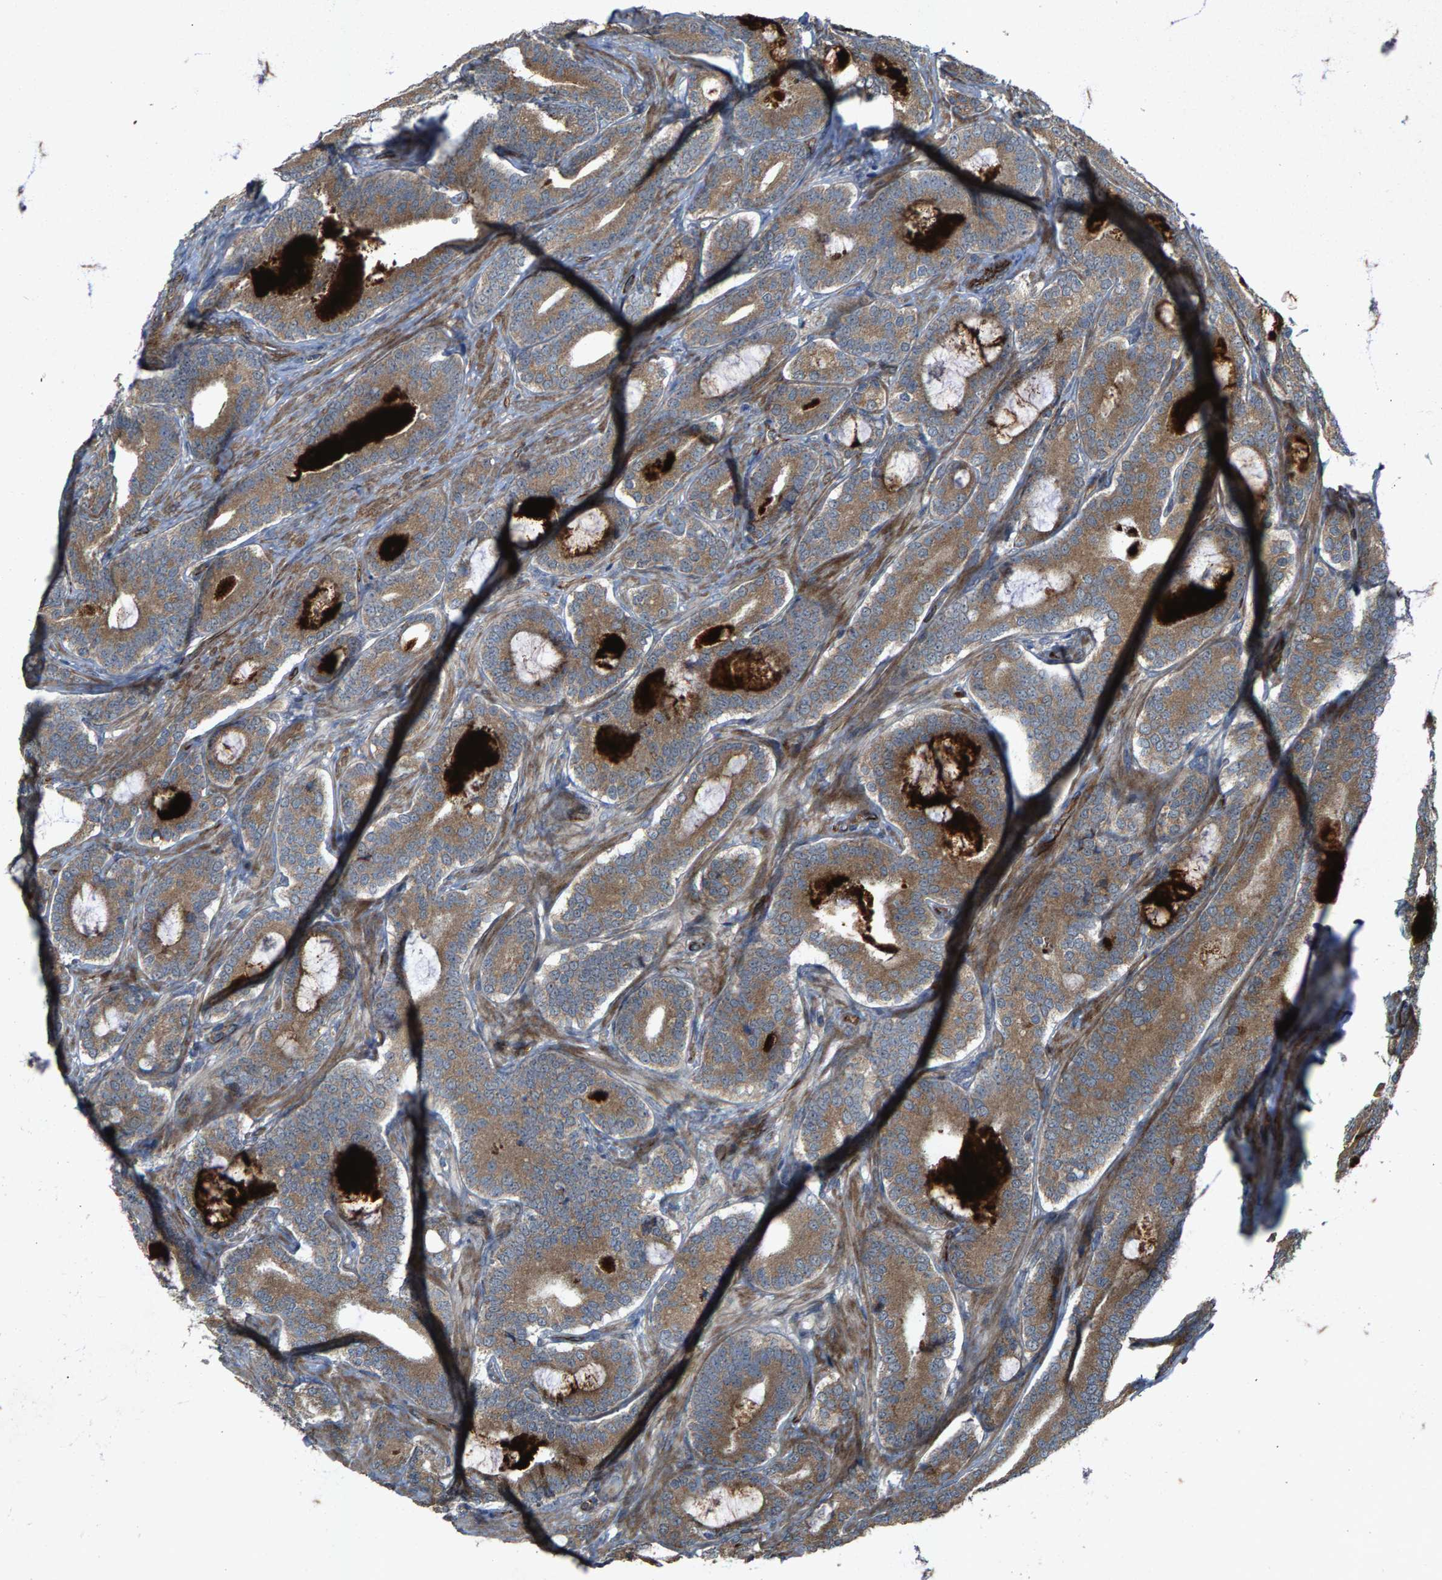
{"staining": {"intensity": "moderate", "quantity": ">75%", "location": "cytoplasmic/membranous"}, "tissue": "prostate cancer", "cell_type": "Tumor cells", "image_type": "cancer", "snomed": [{"axis": "morphology", "description": "Adenocarcinoma, High grade"}, {"axis": "topography", "description": "Prostate"}], "caption": "This image shows IHC staining of prostate high-grade adenocarcinoma, with medium moderate cytoplasmic/membranous positivity in about >75% of tumor cells.", "gene": "LRRC72", "patient": {"sex": "male", "age": 60}}